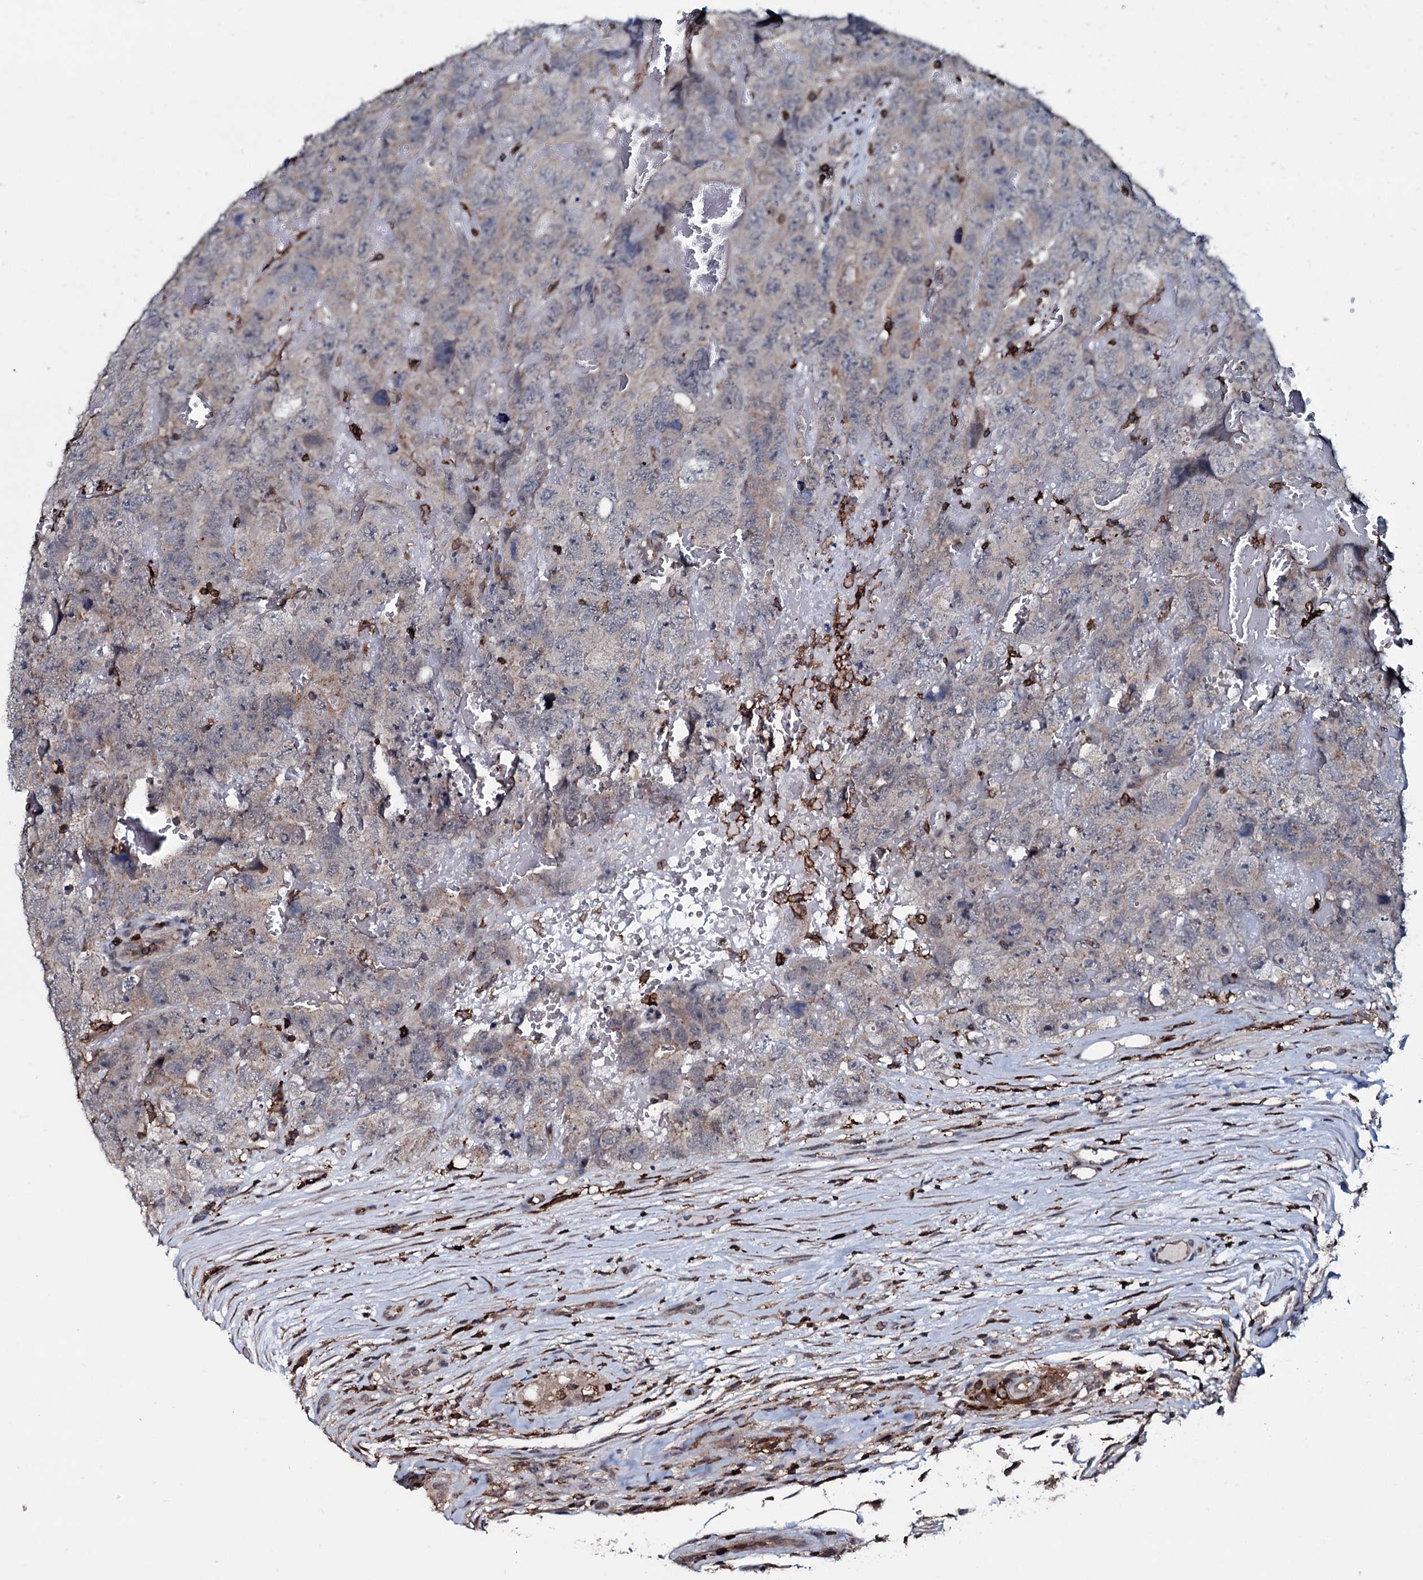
{"staining": {"intensity": "weak", "quantity": "<25%", "location": "cytoplasmic/membranous"}, "tissue": "testis cancer", "cell_type": "Tumor cells", "image_type": "cancer", "snomed": [{"axis": "morphology", "description": "Carcinoma, Embryonal, NOS"}, {"axis": "topography", "description": "Testis"}], "caption": "There is no significant expression in tumor cells of embryonal carcinoma (testis).", "gene": "OGFOD2", "patient": {"sex": "male", "age": 45}}